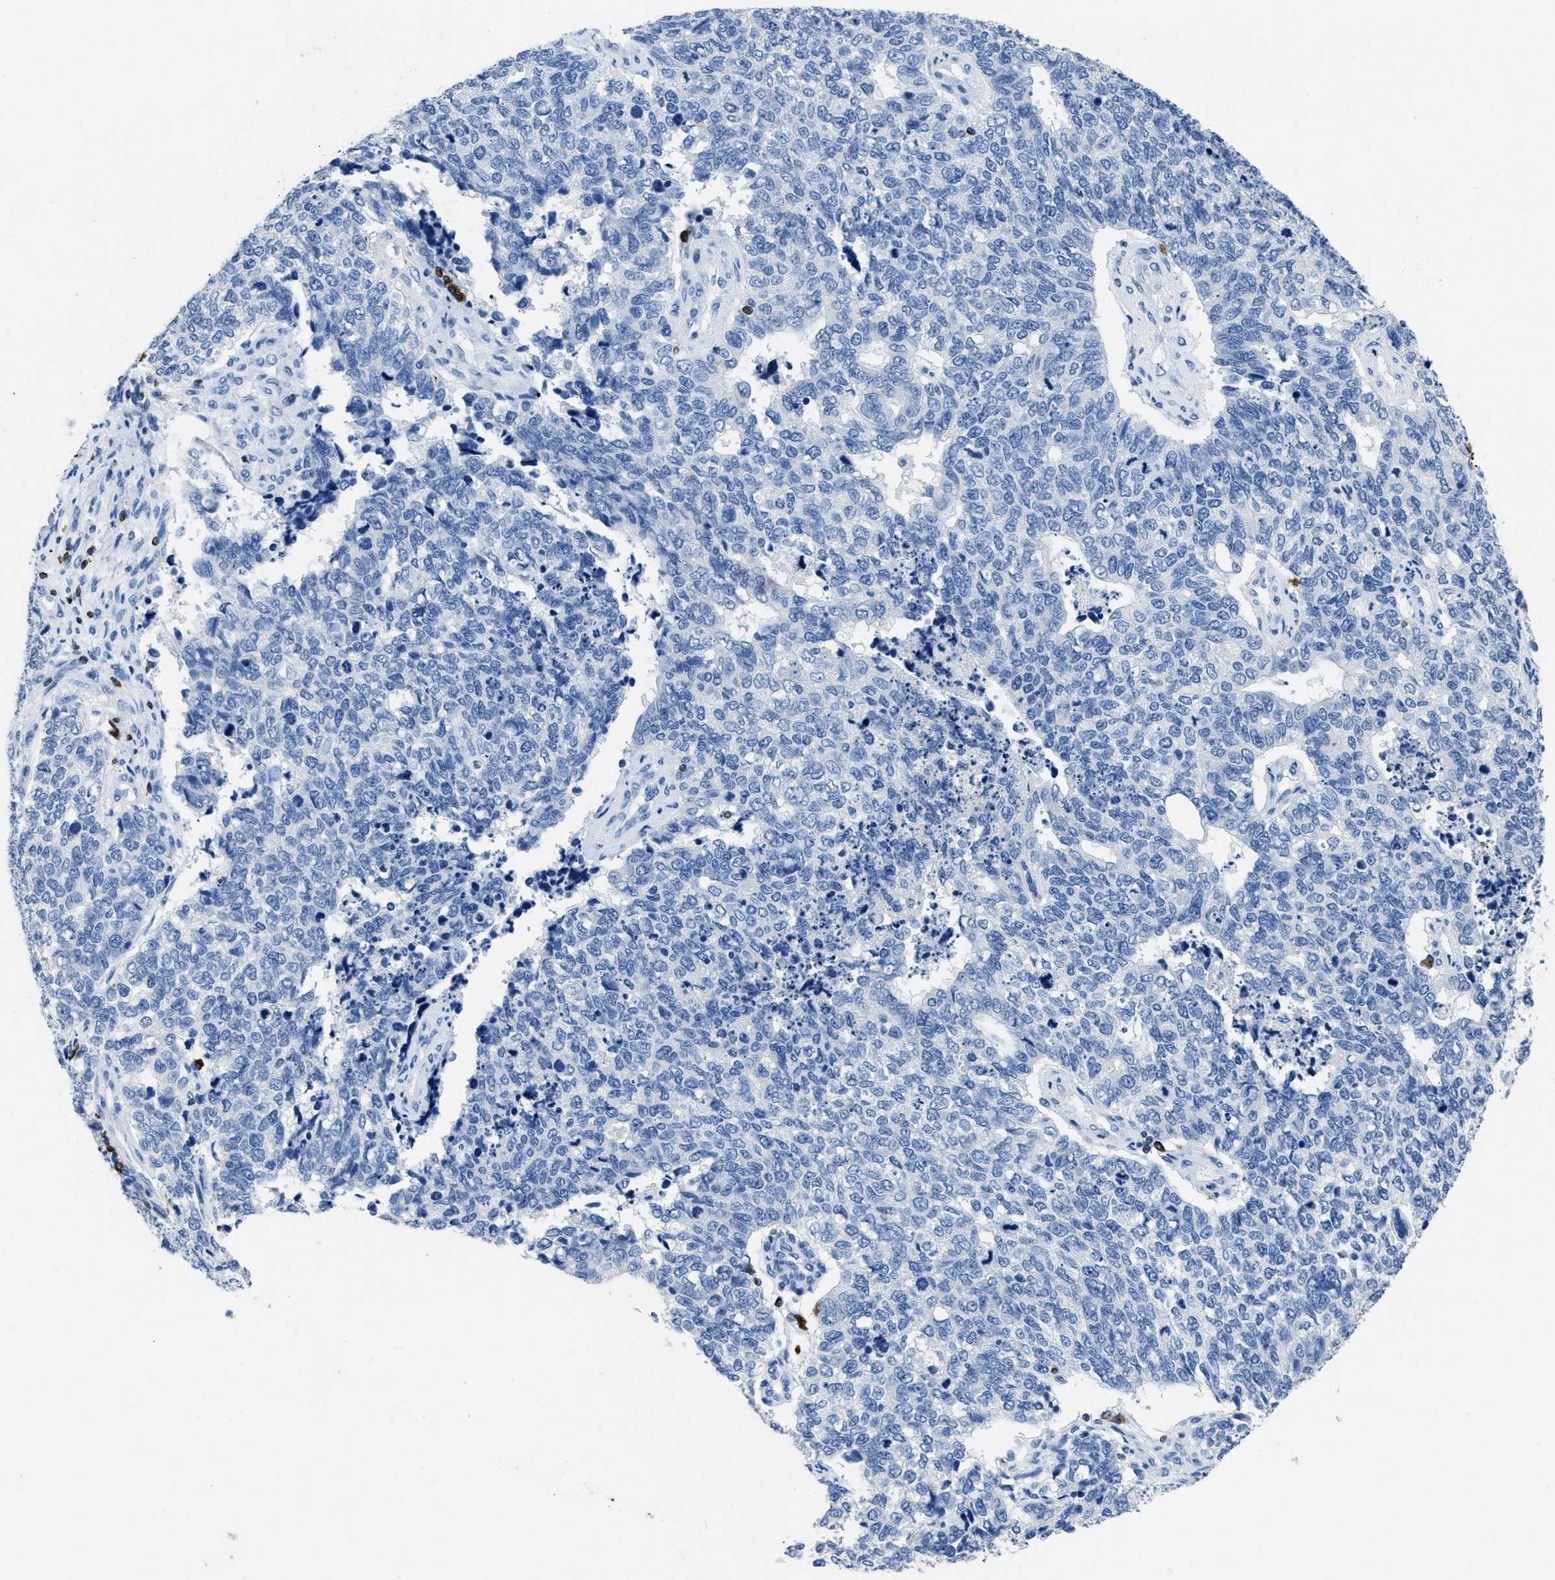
{"staining": {"intensity": "negative", "quantity": "none", "location": "none"}, "tissue": "cervical cancer", "cell_type": "Tumor cells", "image_type": "cancer", "snomed": [{"axis": "morphology", "description": "Squamous cell carcinoma, NOS"}, {"axis": "topography", "description": "Cervix"}], "caption": "Immunohistochemistry photomicrograph of neoplastic tissue: human cervical cancer stained with DAB shows no significant protein staining in tumor cells.", "gene": "ITGA3", "patient": {"sex": "female", "age": 63}}